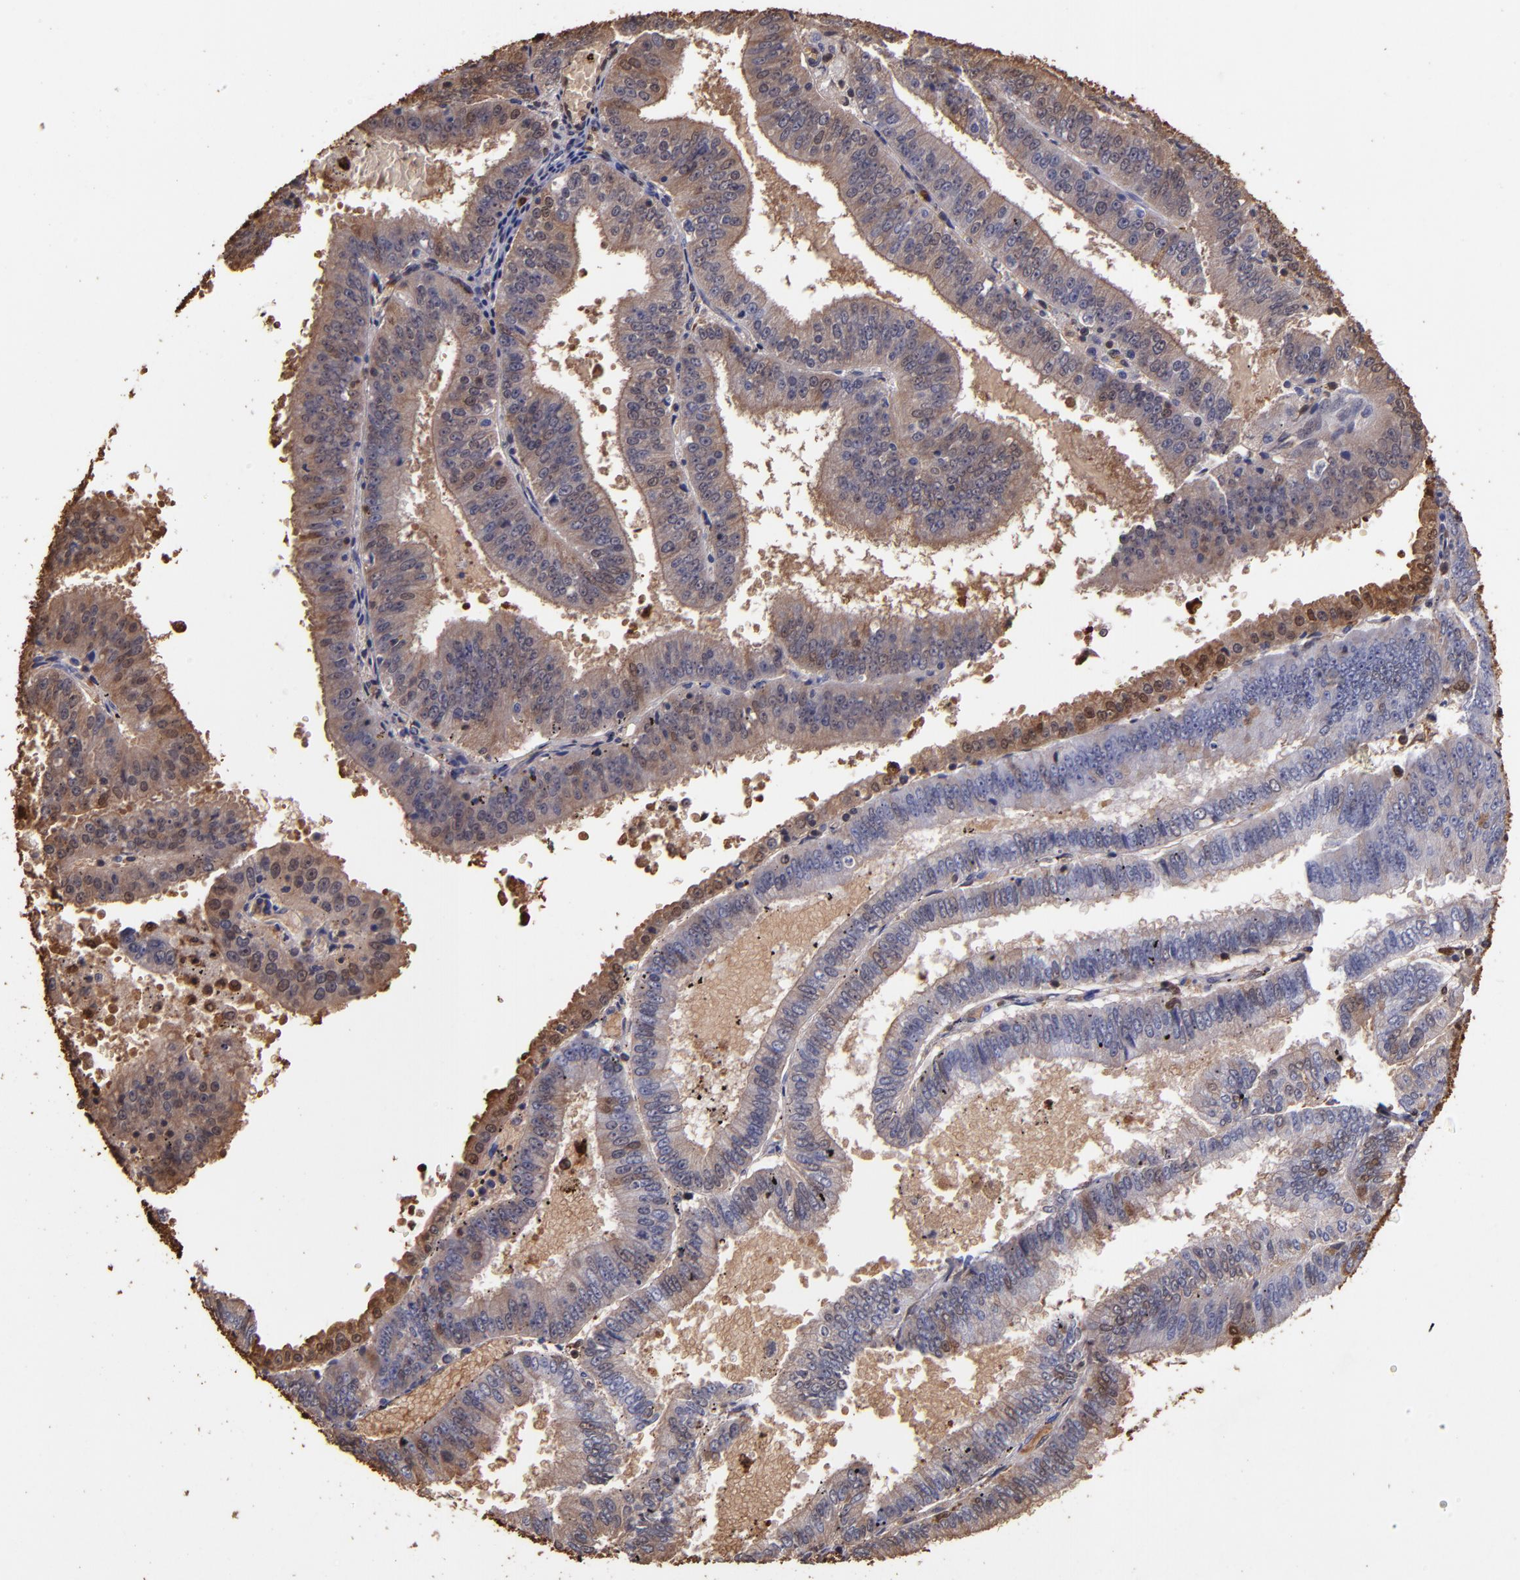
{"staining": {"intensity": "weak", "quantity": ">75%", "location": "cytoplasmic/membranous"}, "tissue": "endometrial cancer", "cell_type": "Tumor cells", "image_type": "cancer", "snomed": [{"axis": "morphology", "description": "Adenocarcinoma, NOS"}, {"axis": "topography", "description": "Endometrium"}], "caption": "Protein staining by IHC reveals weak cytoplasmic/membranous expression in approximately >75% of tumor cells in endometrial adenocarcinoma. (DAB (3,3'-diaminobenzidine) IHC, brown staining for protein, blue staining for nuclei).", "gene": "S100A6", "patient": {"sex": "female", "age": 66}}